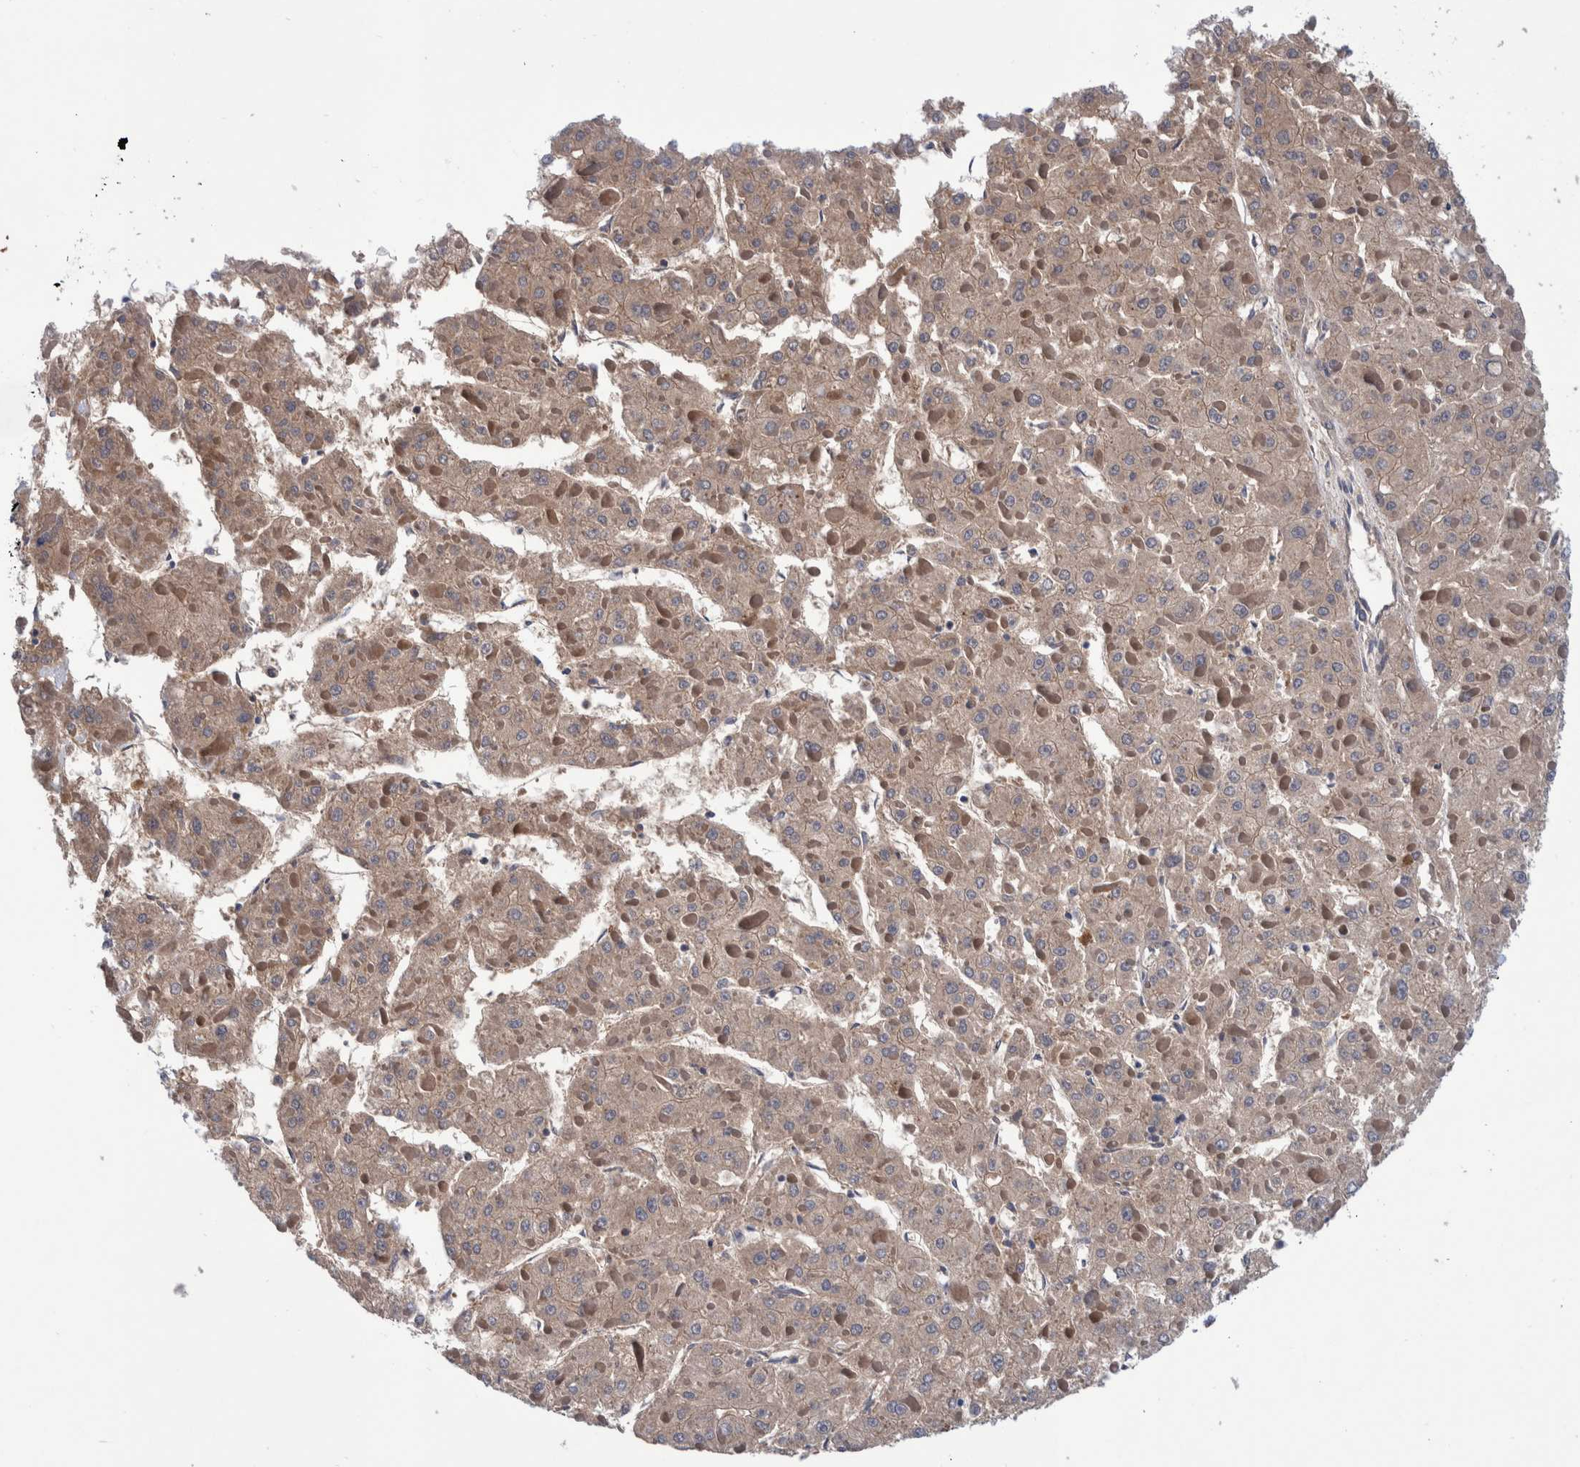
{"staining": {"intensity": "moderate", "quantity": ">75%", "location": "cytoplasmic/membranous,nuclear"}, "tissue": "liver cancer", "cell_type": "Tumor cells", "image_type": "cancer", "snomed": [{"axis": "morphology", "description": "Carcinoma, Hepatocellular, NOS"}, {"axis": "topography", "description": "Liver"}], "caption": "The photomicrograph shows staining of liver cancer (hepatocellular carcinoma), revealing moderate cytoplasmic/membranous and nuclear protein positivity (brown color) within tumor cells.", "gene": "PFAS", "patient": {"sex": "female", "age": 73}}